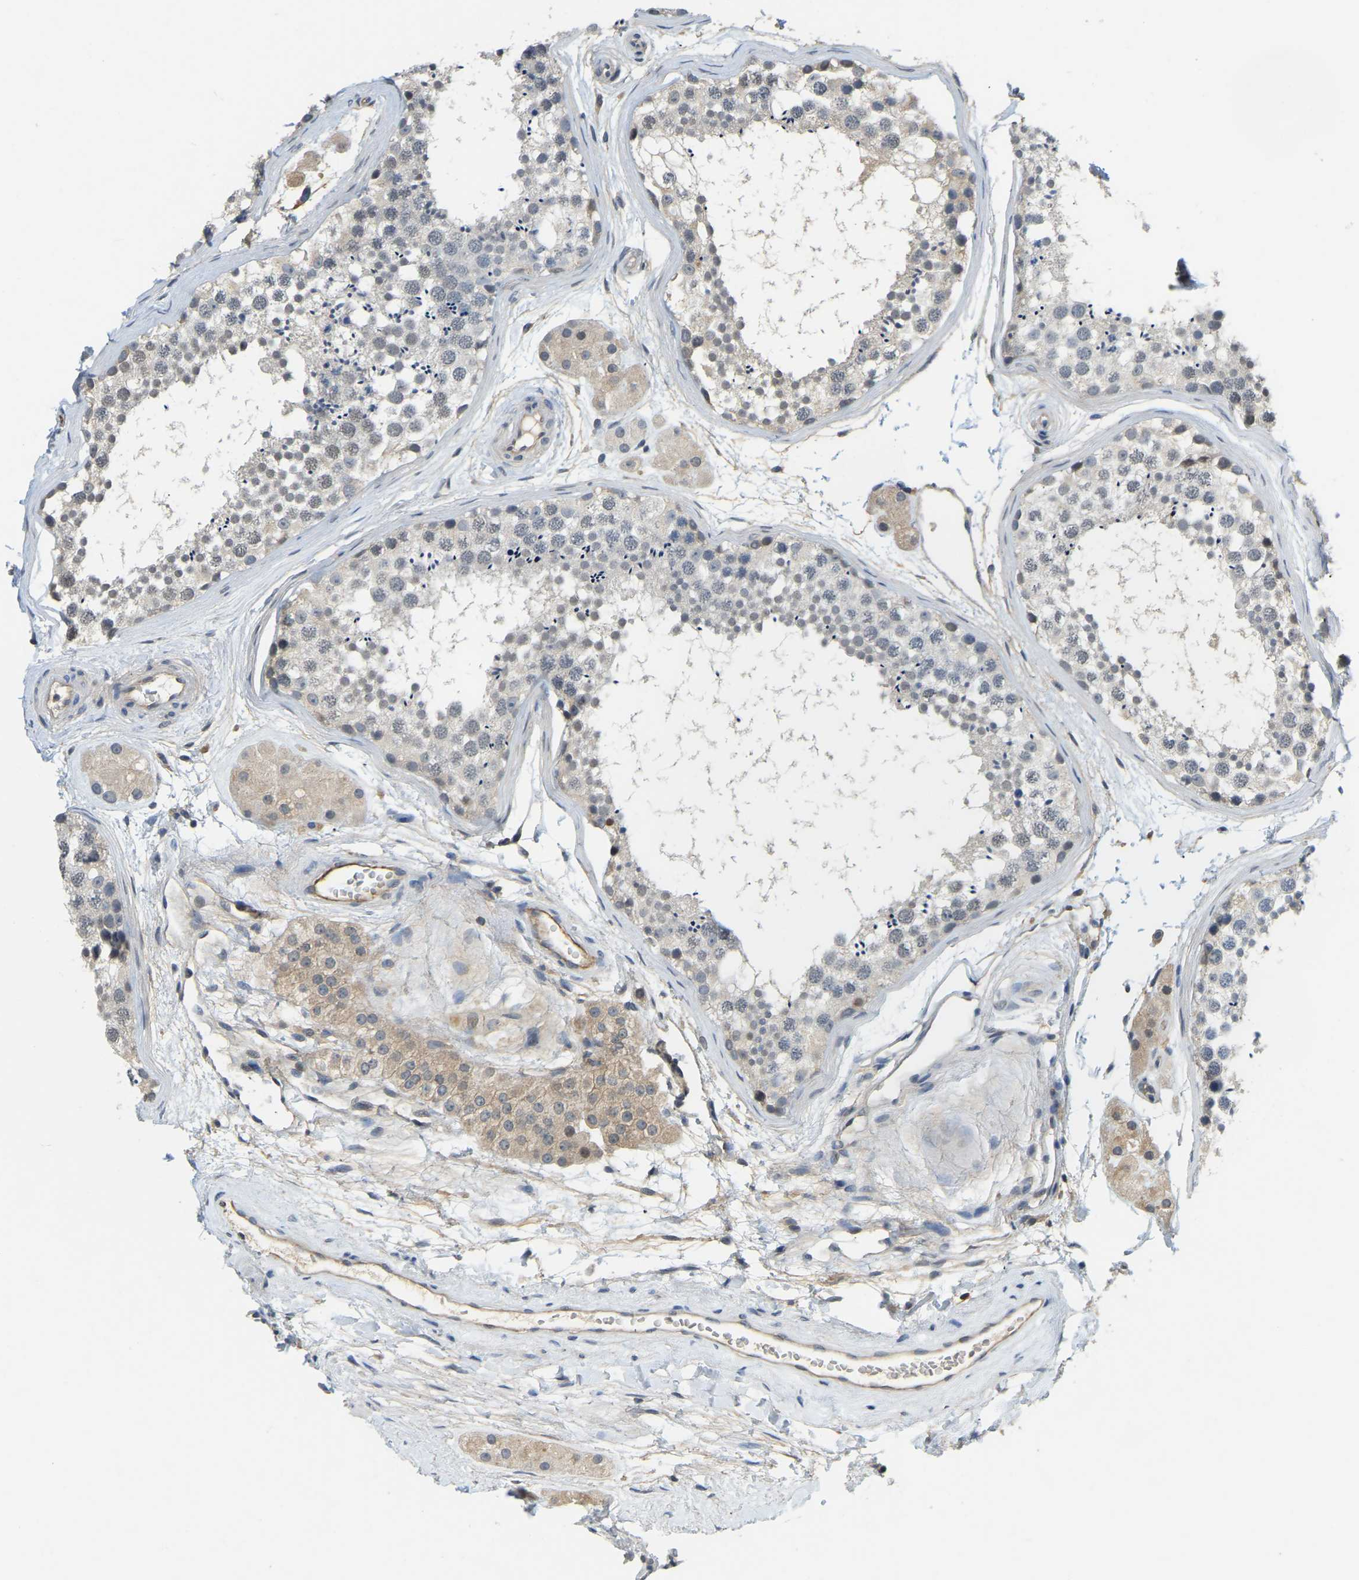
{"staining": {"intensity": "weak", "quantity": "<25%", "location": "cytoplasmic/membranous"}, "tissue": "testis", "cell_type": "Cells in seminiferous ducts", "image_type": "normal", "snomed": [{"axis": "morphology", "description": "Normal tissue, NOS"}, {"axis": "topography", "description": "Testis"}], "caption": "Image shows no protein staining in cells in seminiferous ducts of benign testis.", "gene": "AHNAK", "patient": {"sex": "male", "age": 56}}